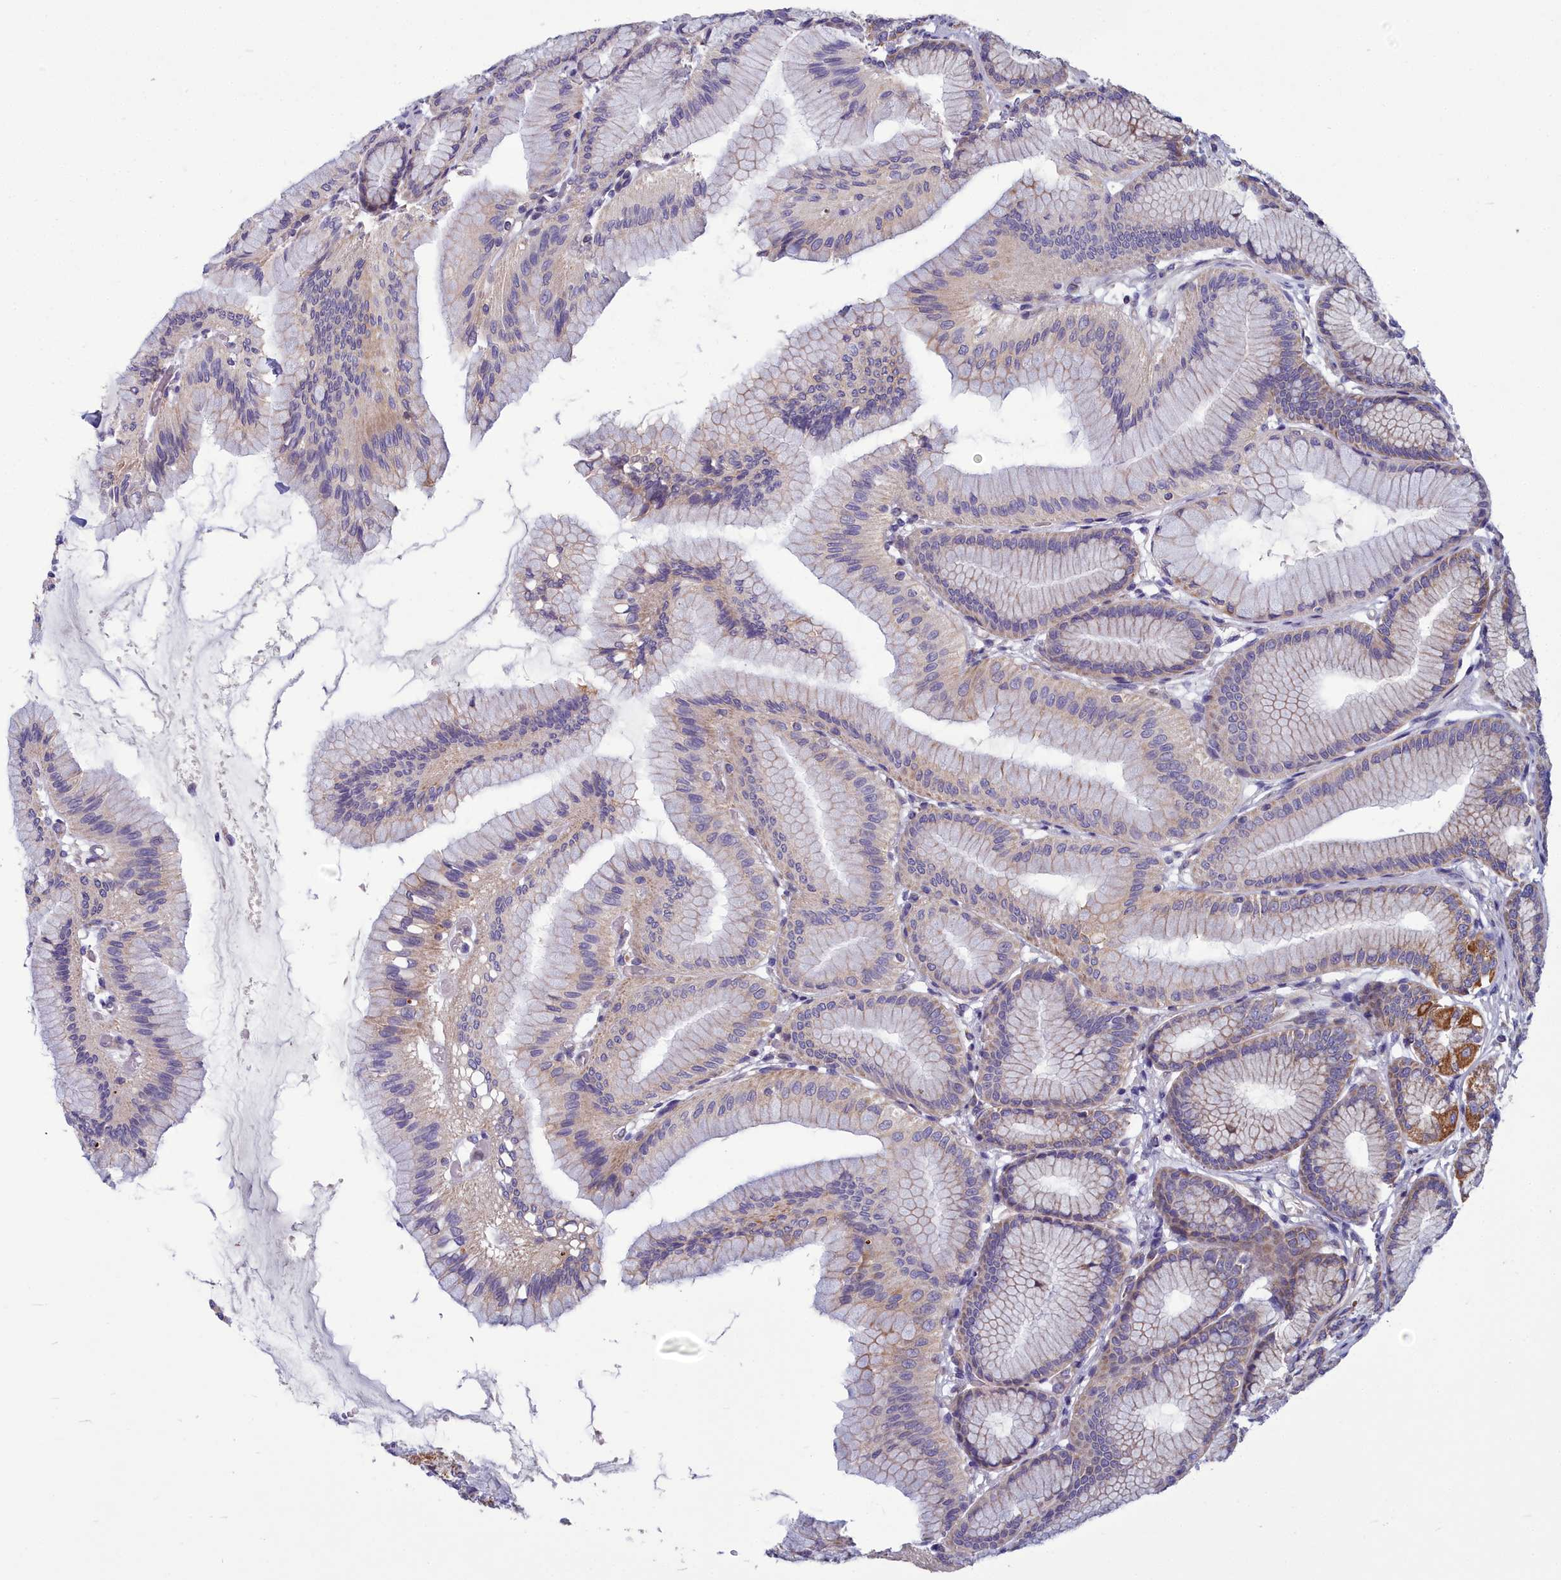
{"staining": {"intensity": "moderate", "quantity": "25%-75%", "location": "cytoplasmic/membranous"}, "tissue": "stomach", "cell_type": "Glandular cells", "image_type": "normal", "snomed": [{"axis": "morphology", "description": "Normal tissue, NOS"}, {"axis": "morphology", "description": "Adenocarcinoma, NOS"}, {"axis": "morphology", "description": "Adenocarcinoma, High grade"}, {"axis": "topography", "description": "Stomach, upper"}, {"axis": "topography", "description": "Stomach"}], "caption": "An immunohistochemistry micrograph of unremarkable tissue is shown. Protein staining in brown shows moderate cytoplasmic/membranous positivity in stomach within glandular cells. The protein is stained brown, and the nuclei are stained in blue (DAB IHC with brightfield microscopy, high magnification).", "gene": "COX20", "patient": {"sex": "female", "age": 65}}